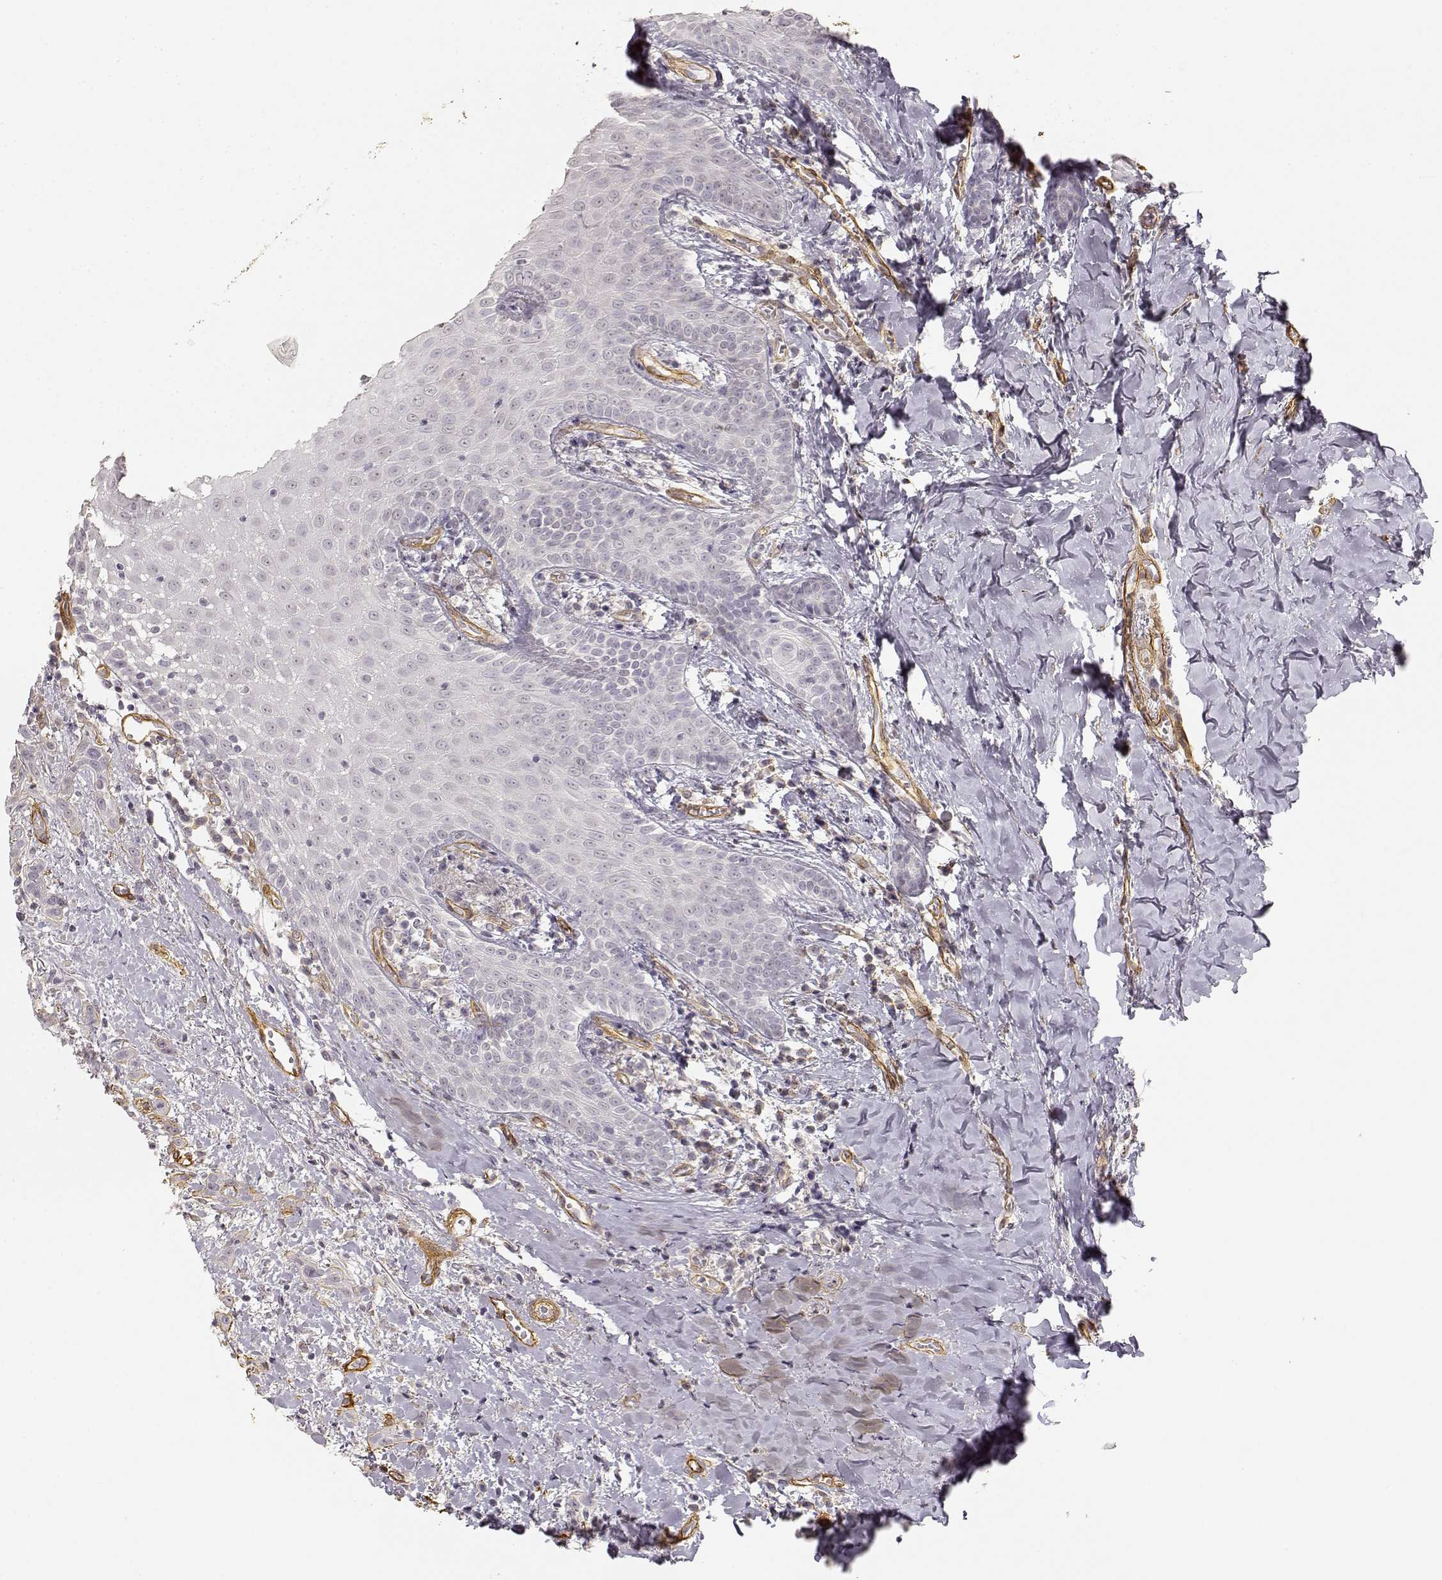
{"staining": {"intensity": "negative", "quantity": "none", "location": "none"}, "tissue": "head and neck cancer", "cell_type": "Tumor cells", "image_type": "cancer", "snomed": [{"axis": "morphology", "description": "Normal tissue, NOS"}, {"axis": "morphology", "description": "Squamous cell carcinoma, NOS"}, {"axis": "topography", "description": "Oral tissue"}, {"axis": "topography", "description": "Salivary gland"}, {"axis": "topography", "description": "Head-Neck"}], "caption": "Image shows no significant protein positivity in tumor cells of squamous cell carcinoma (head and neck).", "gene": "LAMA4", "patient": {"sex": "female", "age": 62}}